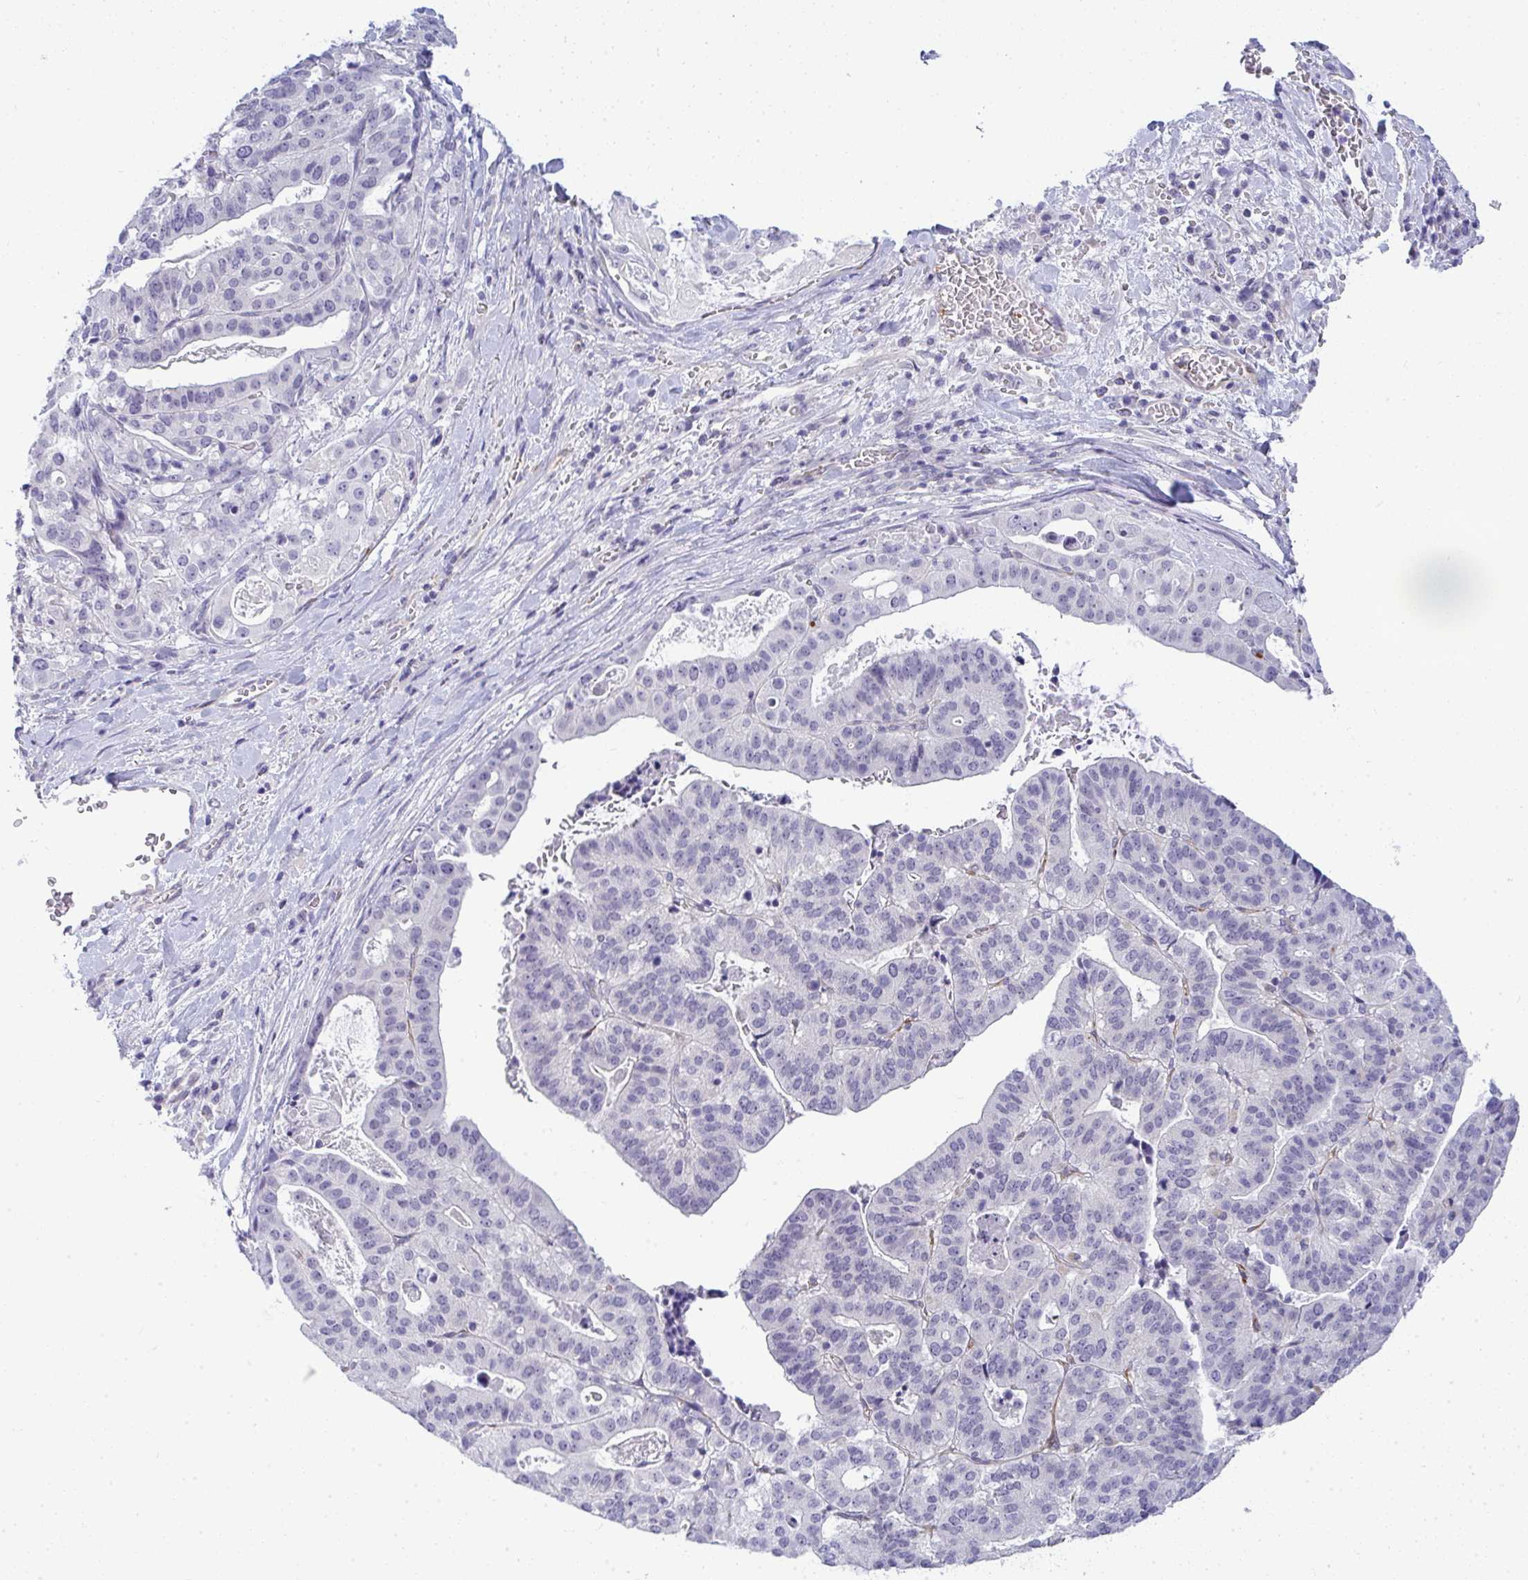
{"staining": {"intensity": "negative", "quantity": "none", "location": "none"}, "tissue": "stomach cancer", "cell_type": "Tumor cells", "image_type": "cancer", "snomed": [{"axis": "morphology", "description": "Adenocarcinoma, NOS"}, {"axis": "topography", "description": "Stomach"}], "caption": "Immunohistochemistry (IHC) image of stomach cancer stained for a protein (brown), which shows no staining in tumor cells.", "gene": "TMEM82", "patient": {"sex": "male", "age": 48}}